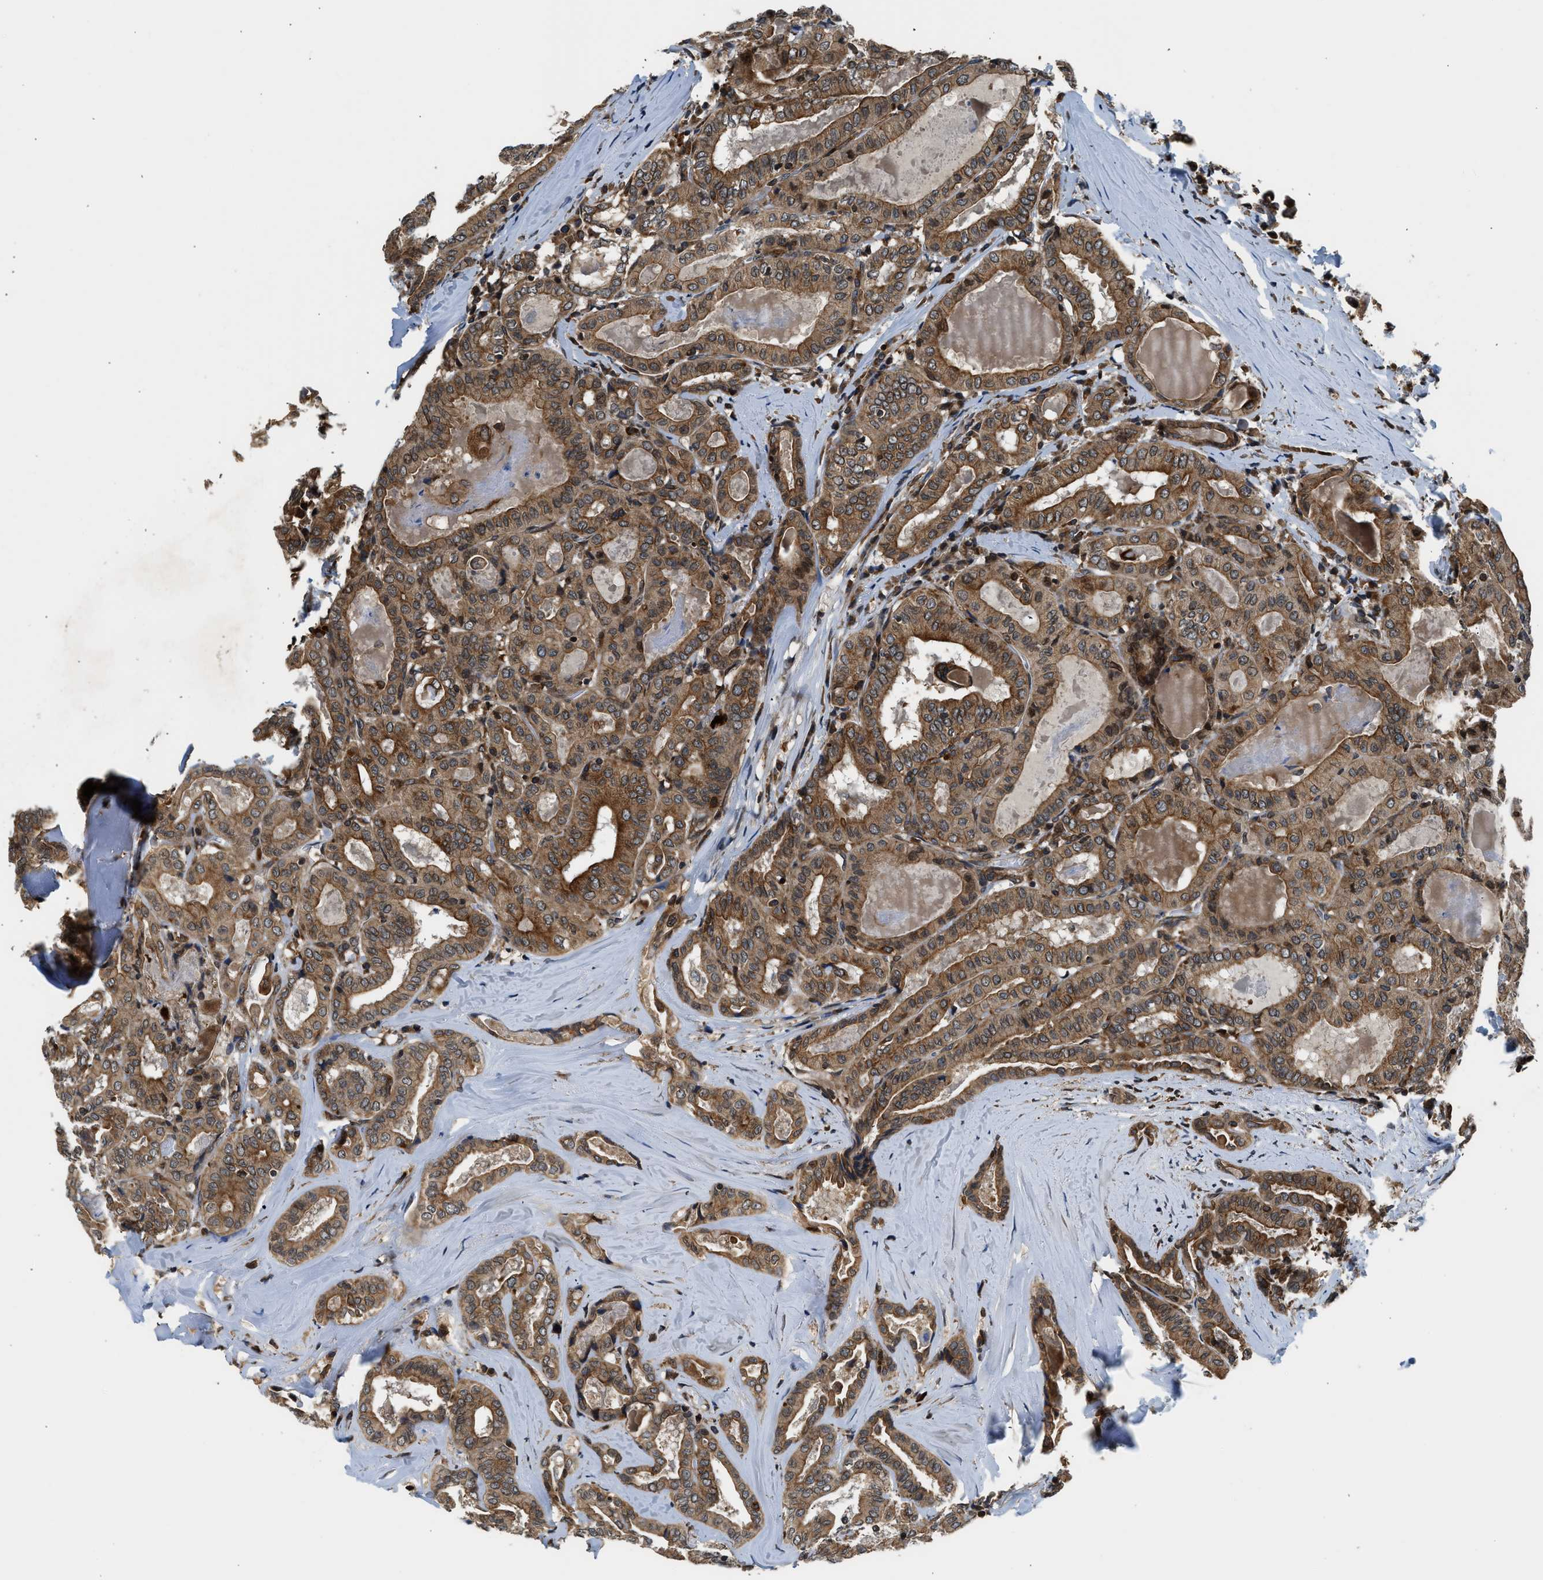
{"staining": {"intensity": "moderate", "quantity": ">75%", "location": "cytoplasmic/membranous"}, "tissue": "thyroid cancer", "cell_type": "Tumor cells", "image_type": "cancer", "snomed": [{"axis": "morphology", "description": "Papillary adenocarcinoma, NOS"}, {"axis": "topography", "description": "Thyroid gland"}], "caption": "The photomicrograph reveals a brown stain indicating the presence of a protein in the cytoplasmic/membranous of tumor cells in thyroid papillary adenocarcinoma.", "gene": "RETREG3", "patient": {"sex": "female", "age": 42}}